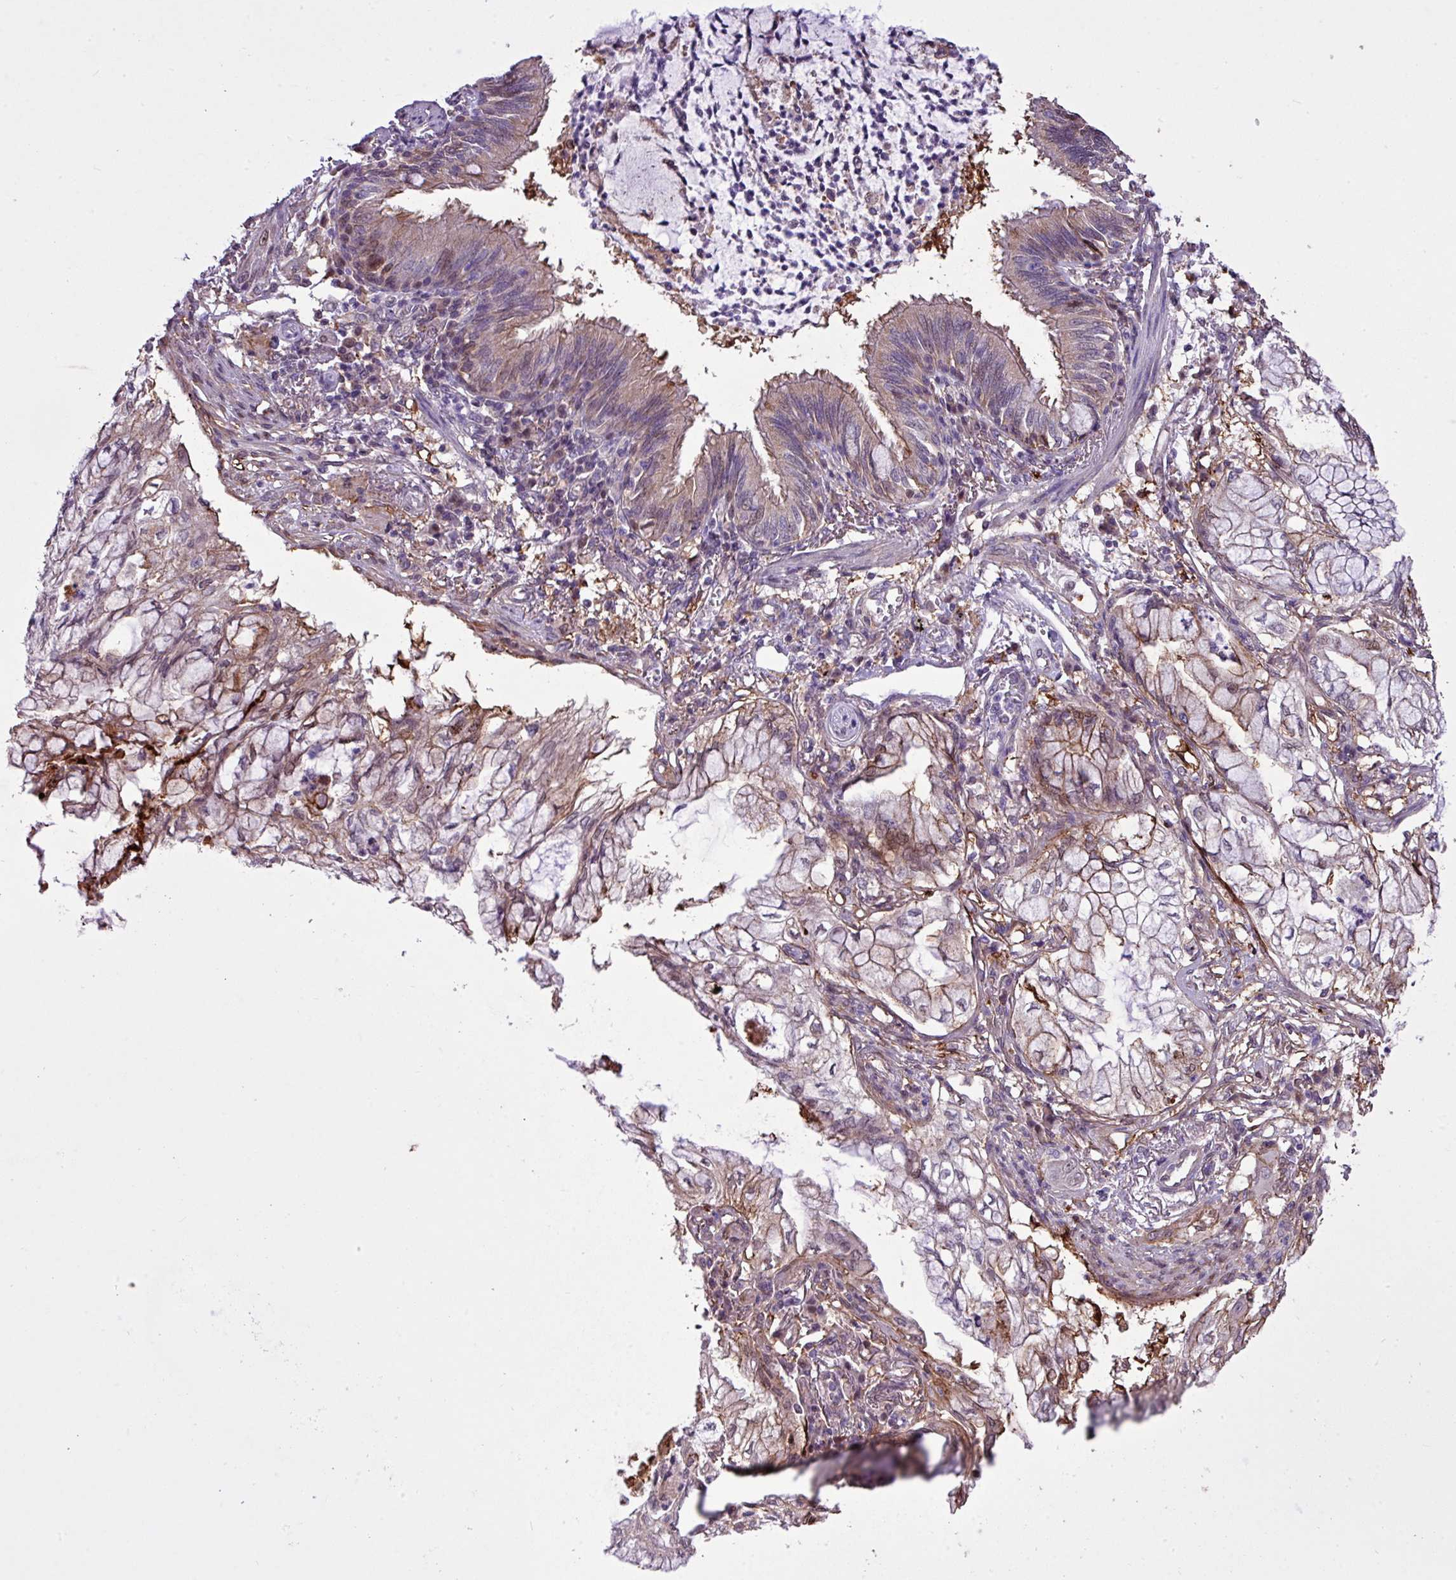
{"staining": {"intensity": "weak", "quantity": "<25%", "location": "cytoplasmic/membranous"}, "tissue": "lung cancer", "cell_type": "Tumor cells", "image_type": "cancer", "snomed": [{"axis": "morphology", "description": "Adenocarcinoma, NOS"}, {"axis": "topography", "description": "Lung"}], "caption": "Immunohistochemistry of lung cancer reveals no staining in tumor cells. (DAB (3,3'-diaminobenzidine) immunohistochemistry (IHC), high magnification).", "gene": "RPP25L", "patient": {"sex": "female", "age": 70}}